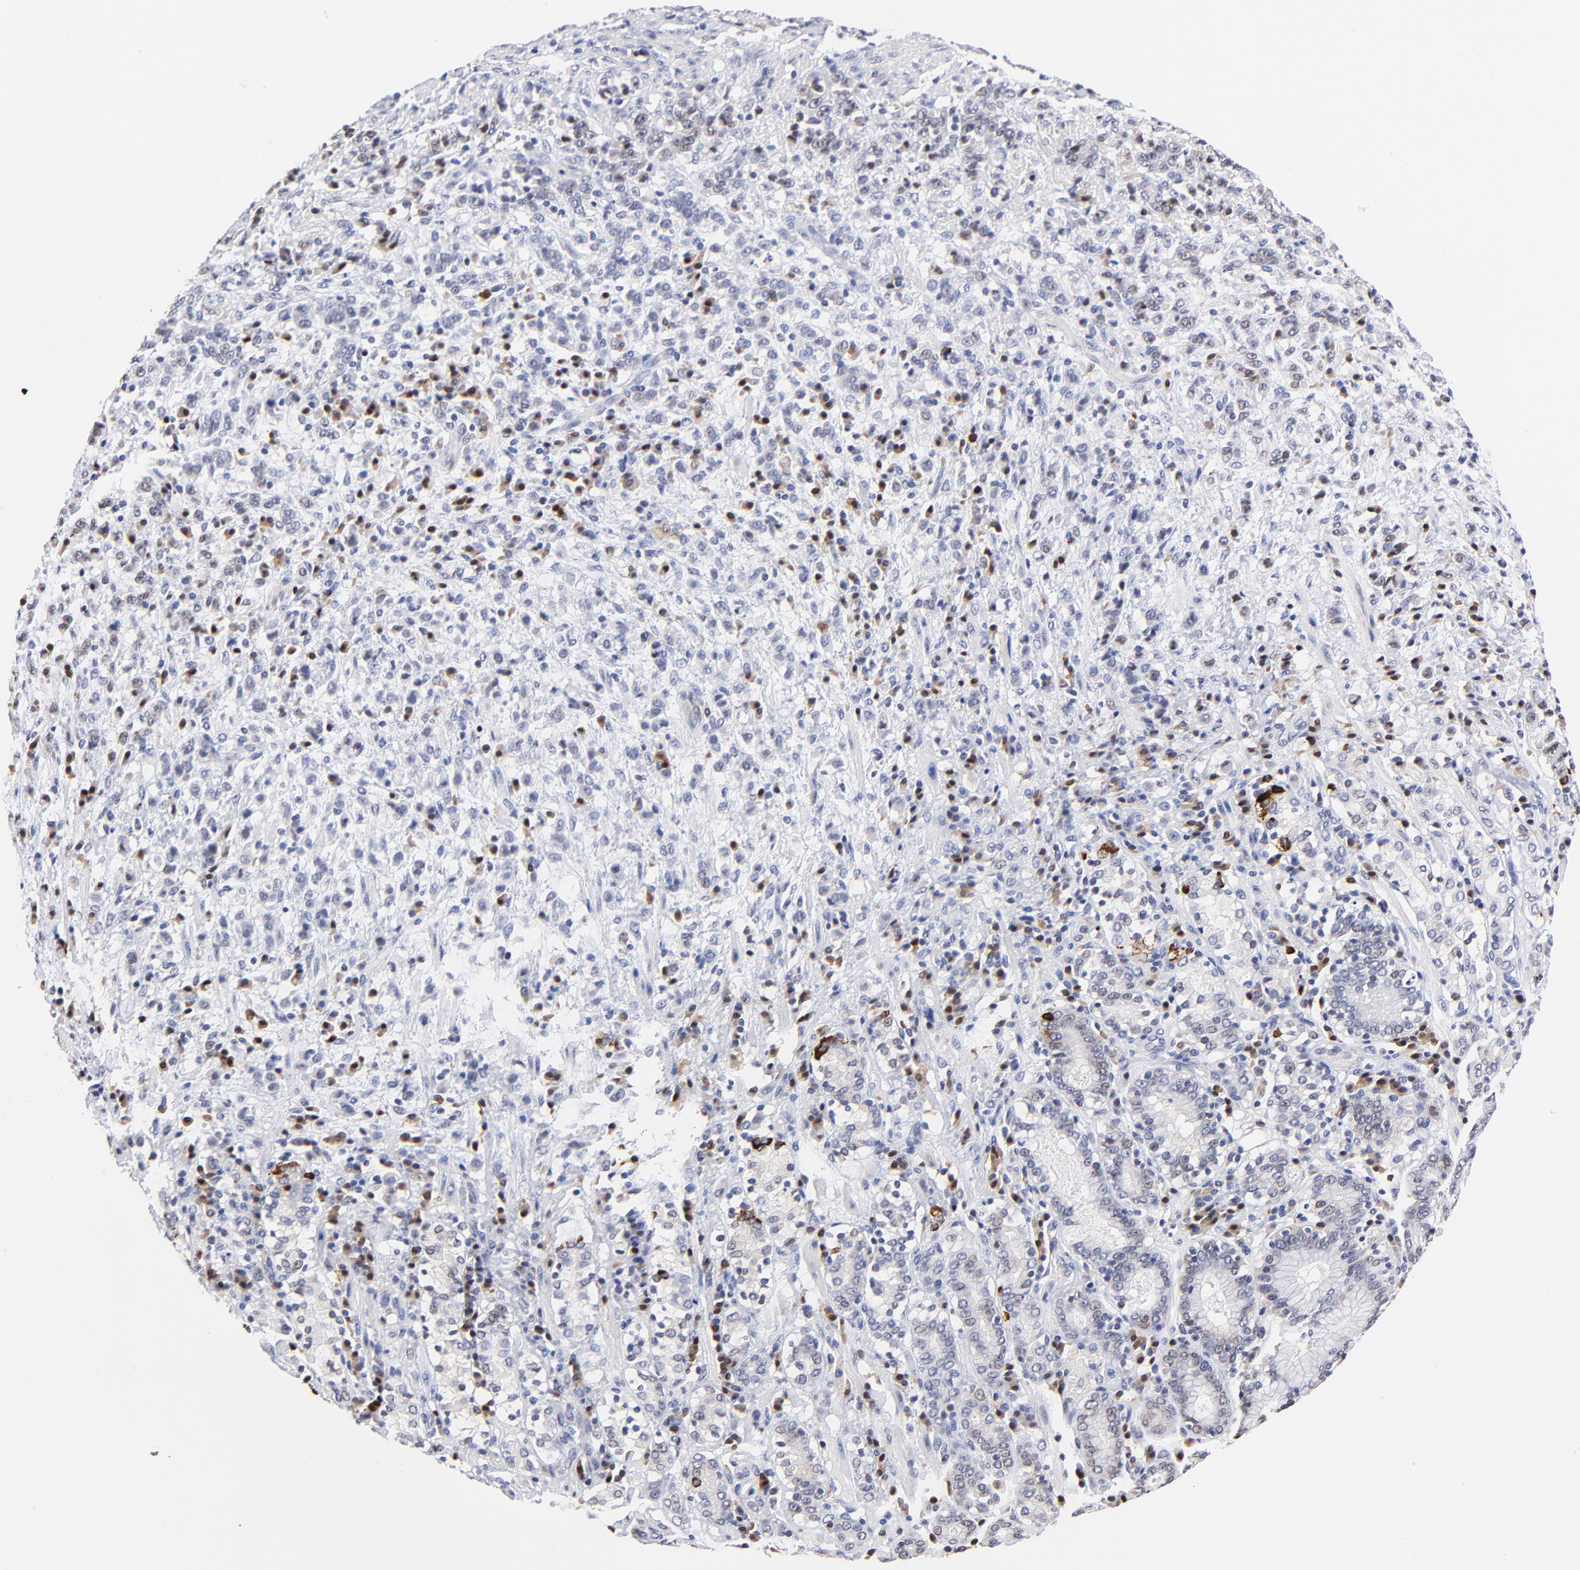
{"staining": {"intensity": "negative", "quantity": "none", "location": "none"}, "tissue": "stomach cancer", "cell_type": "Tumor cells", "image_type": "cancer", "snomed": [{"axis": "morphology", "description": "Adenocarcinoma, NOS"}, {"axis": "topography", "description": "Stomach, lower"}], "caption": "A photomicrograph of human stomach adenocarcinoma is negative for staining in tumor cells.", "gene": "ZNF155", "patient": {"sex": "male", "age": 88}}